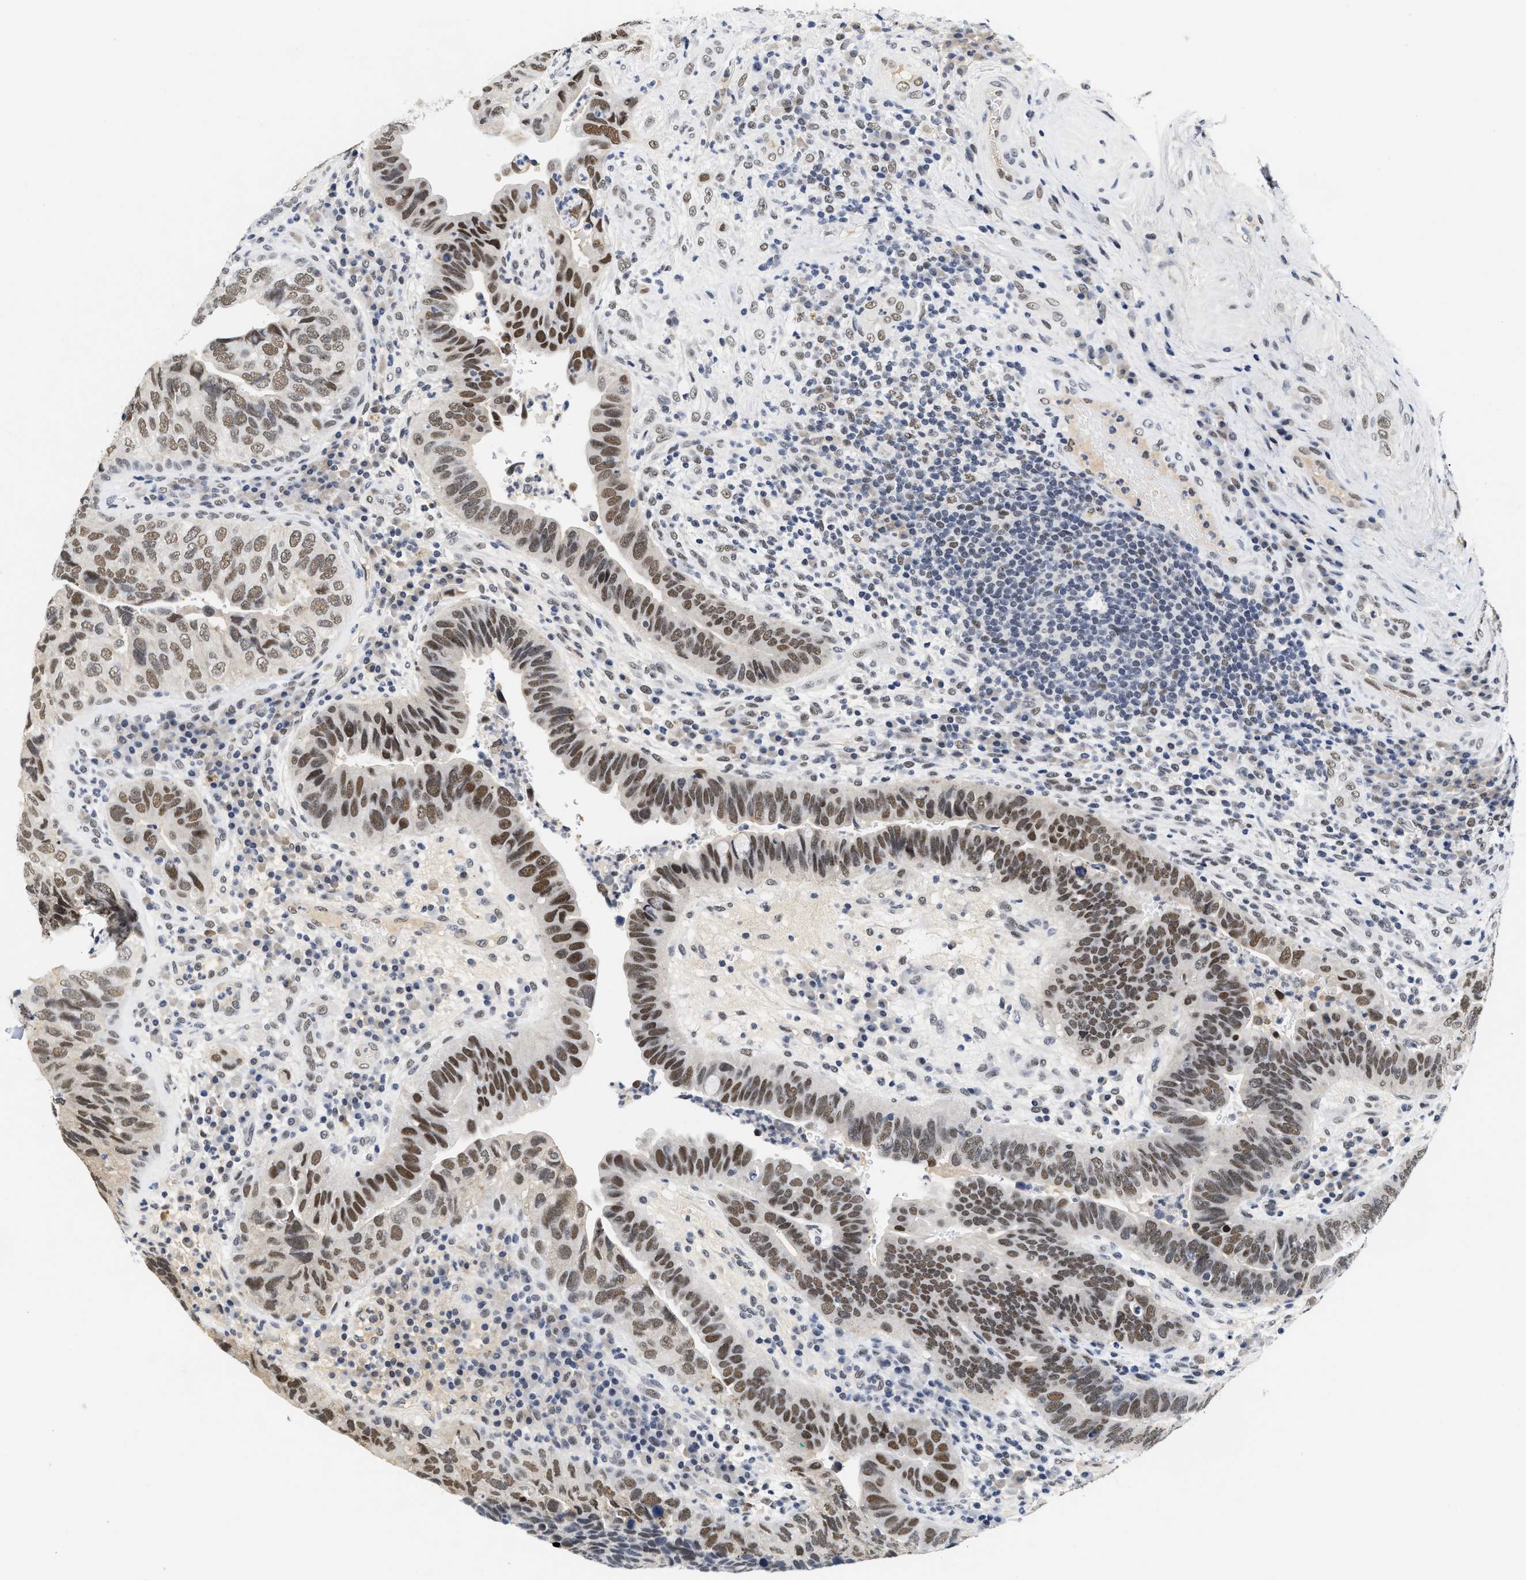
{"staining": {"intensity": "moderate", "quantity": ">75%", "location": "nuclear"}, "tissue": "urothelial cancer", "cell_type": "Tumor cells", "image_type": "cancer", "snomed": [{"axis": "morphology", "description": "Urothelial carcinoma, High grade"}, {"axis": "topography", "description": "Urinary bladder"}], "caption": "Tumor cells exhibit moderate nuclear staining in approximately >75% of cells in urothelial carcinoma (high-grade). Immunohistochemistry (ihc) stains the protein of interest in brown and the nuclei are stained blue.", "gene": "INIP", "patient": {"sex": "female", "age": 82}}